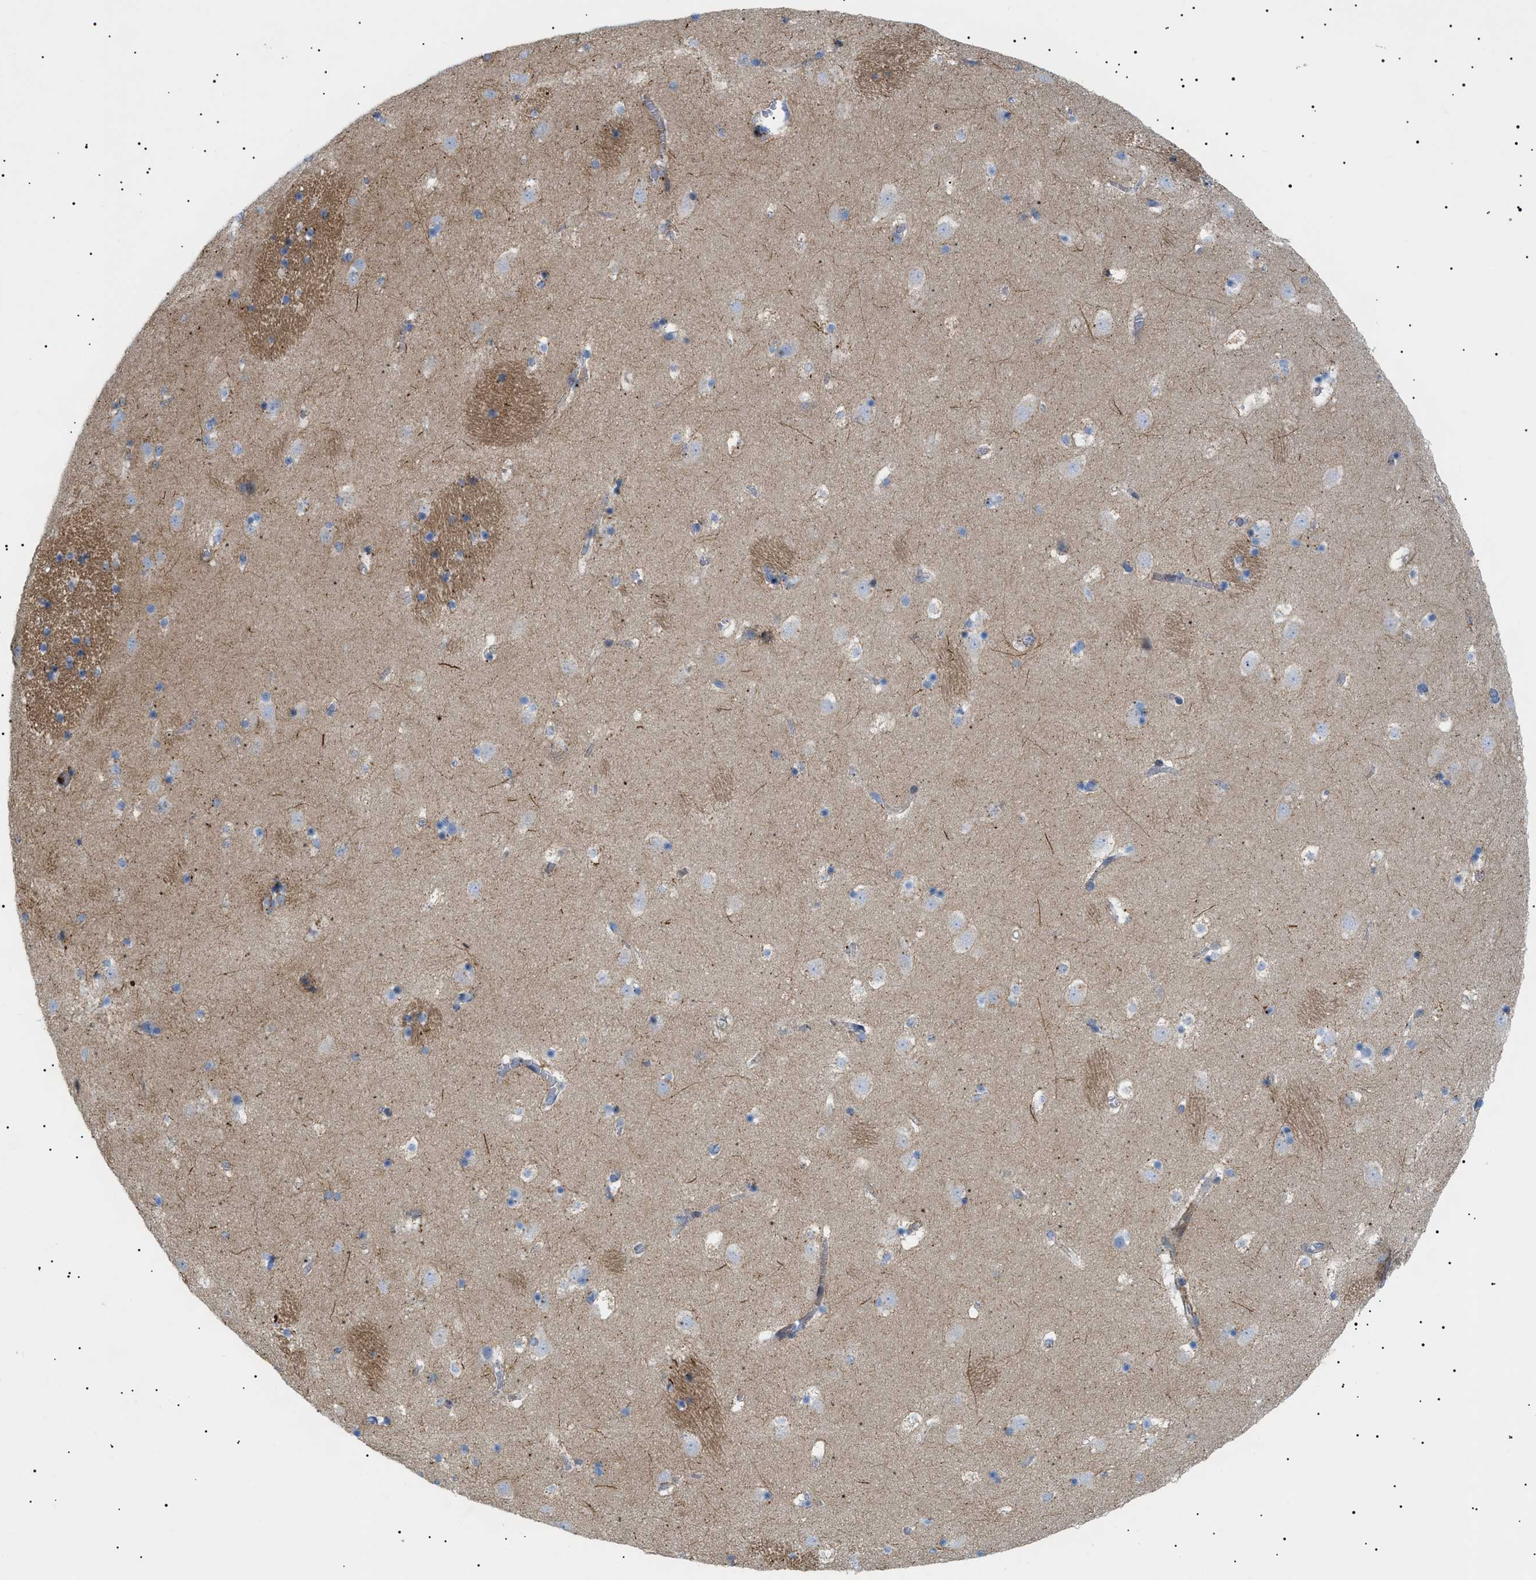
{"staining": {"intensity": "negative", "quantity": "none", "location": "none"}, "tissue": "caudate", "cell_type": "Glial cells", "image_type": "normal", "snomed": [{"axis": "morphology", "description": "Normal tissue, NOS"}, {"axis": "topography", "description": "Lateral ventricle wall"}], "caption": "IHC micrograph of benign caudate: human caudate stained with DAB (3,3'-diaminobenzidine) displays no significant protein positivity in glial cells. (DAB (3,3'-diaminobenzidine) immunohistochemistry (IHC) with hematoxylin counter stain).", "gene": "SFXN5", "patient": {"sex": "male", "age": 45}}